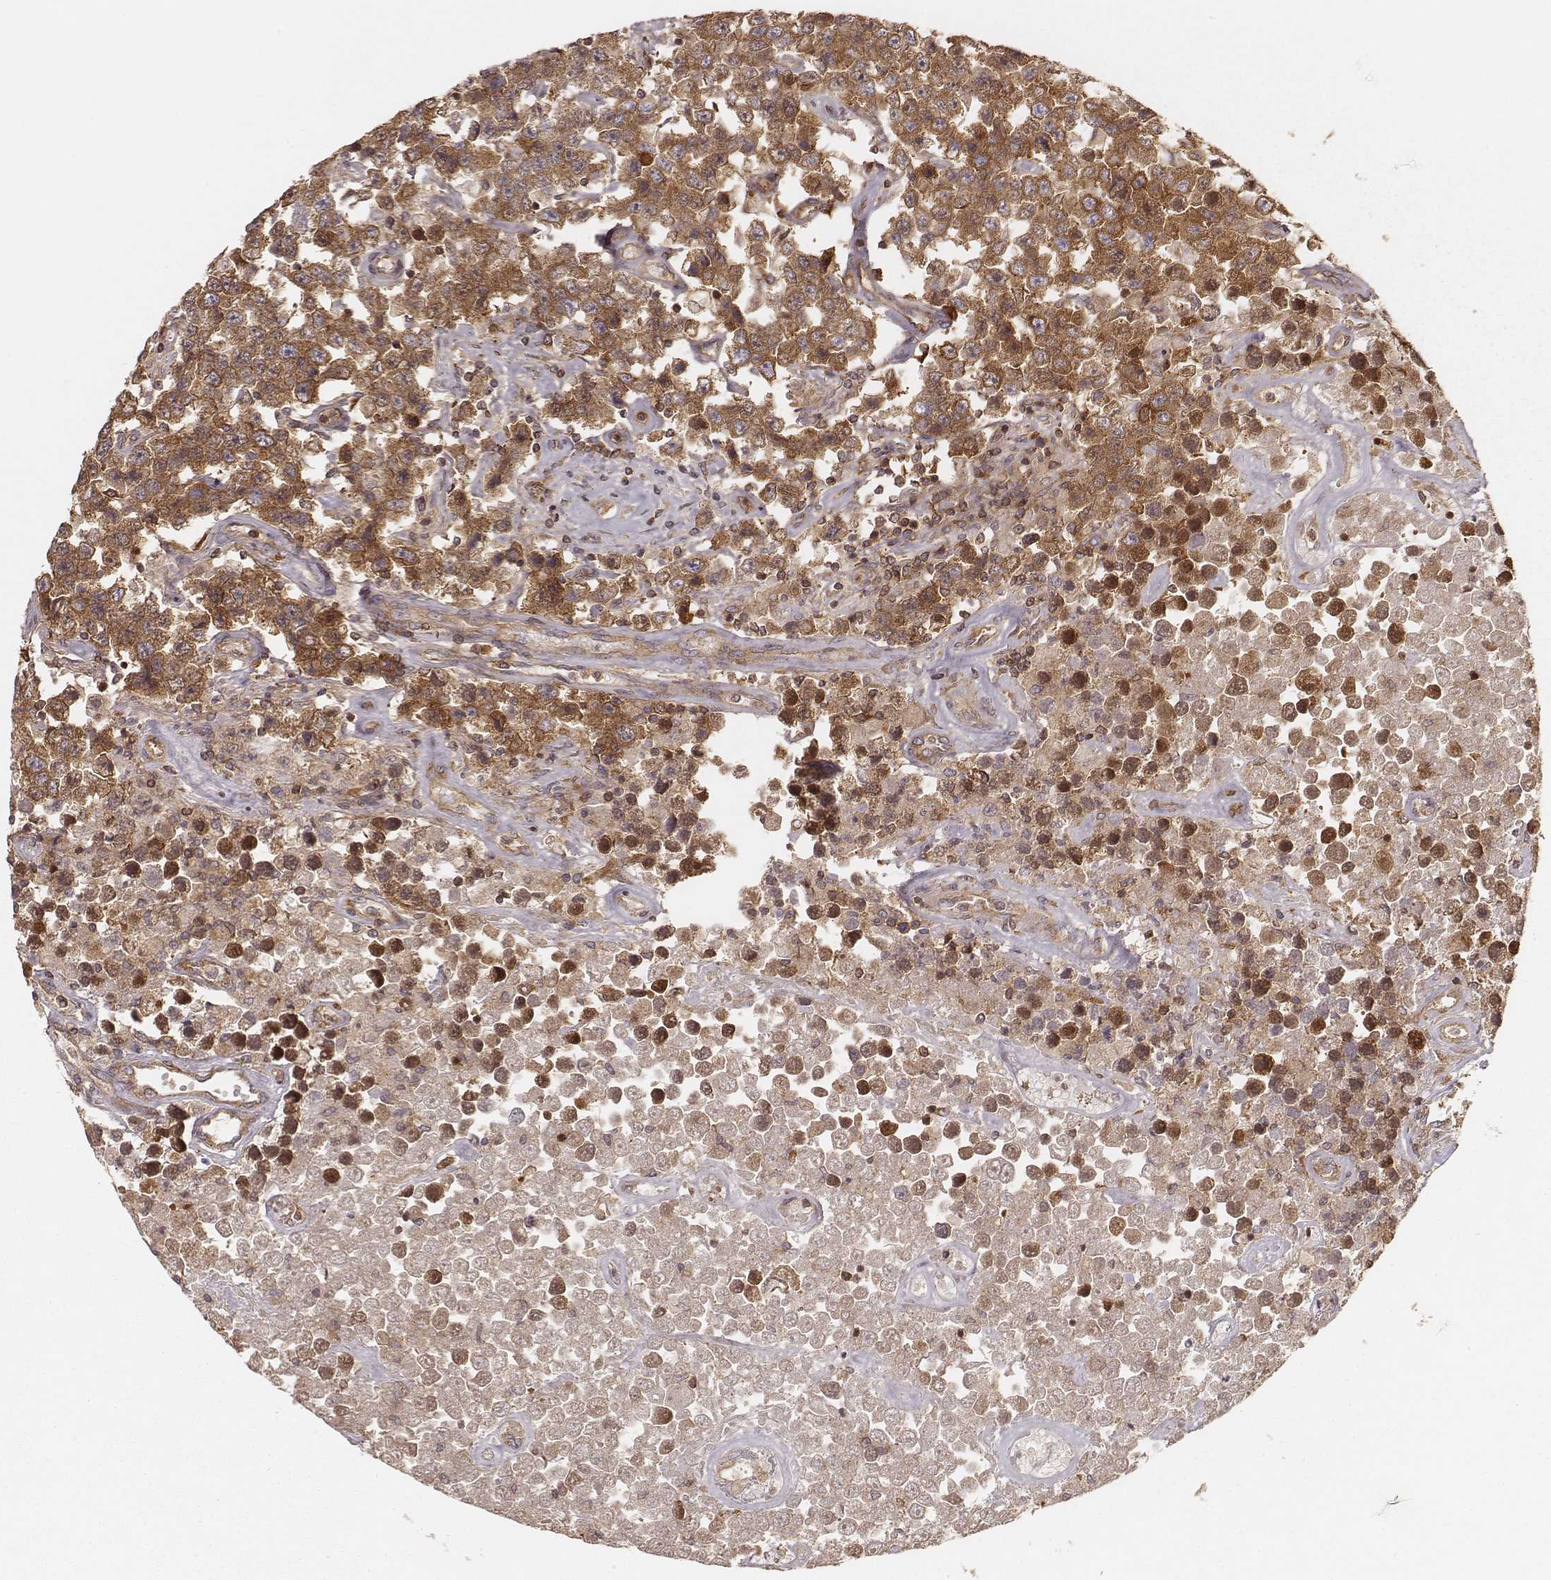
{"staining": {"intensity": "moderate", "quantity": ">75%", "location": "cytoplasmic/membranous"}, "tissue": "testis cancer", "cell_type": "Tumor cells", "image_type": "cancer", "snomed": [{"axis": "morphology", "description": "Seminoma, NOS"}, {"axis": "topography", "description": "Testis"}], "caption": "Immunohistochemical staining of testis cancer (seminoma) shows moderate cytoplasmic/membranous protein positivity in approximately >75% of tumor cells.", "gene": "CARS1", "patient": {"sex": "male", "age": 52}}